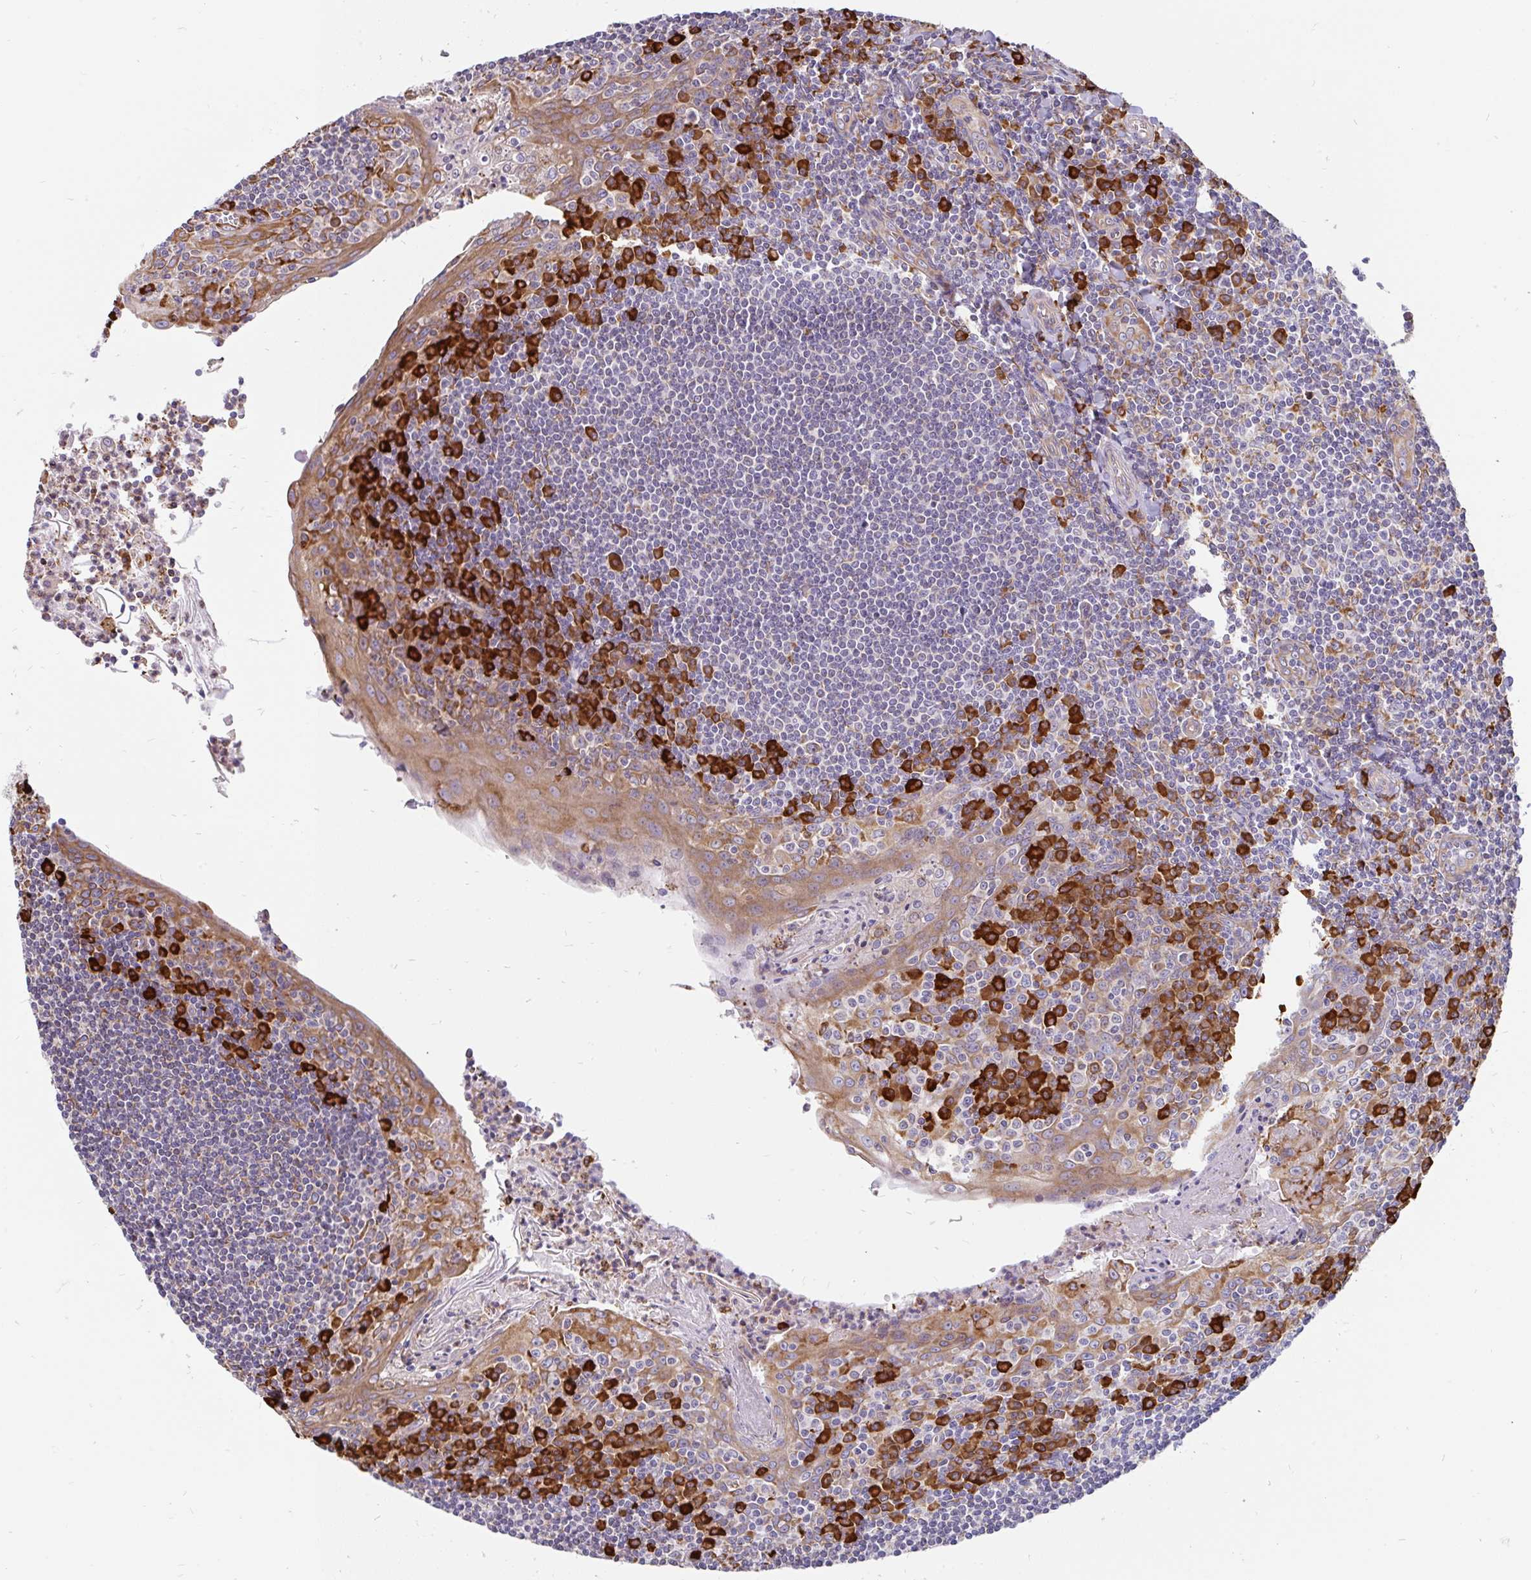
{"staining": {"intensity": "moderate", "quantity": "<25%", "location": "cytoplasmic/membranous"}, "tissue": "tonsil", "cell_type": "Germinal center cells", "image_type": "normal", "snomed": [{"axis": "morphology", "description": "Normal tissue, NOS"}, {"axis": "topography", "description": "Tonsil"}], "caption": "IHC (DAB) staining of normal human tonsil displays moderate cytoplasmic/membranous protein staining in approximately <25% of germinal center cells. (Stains: DAB in brown, nuclei in blue, Microscopy: brightfield microscopy at high magnification).", "gene": "EML5", "patient": {"sex": "male", "age": 27}}